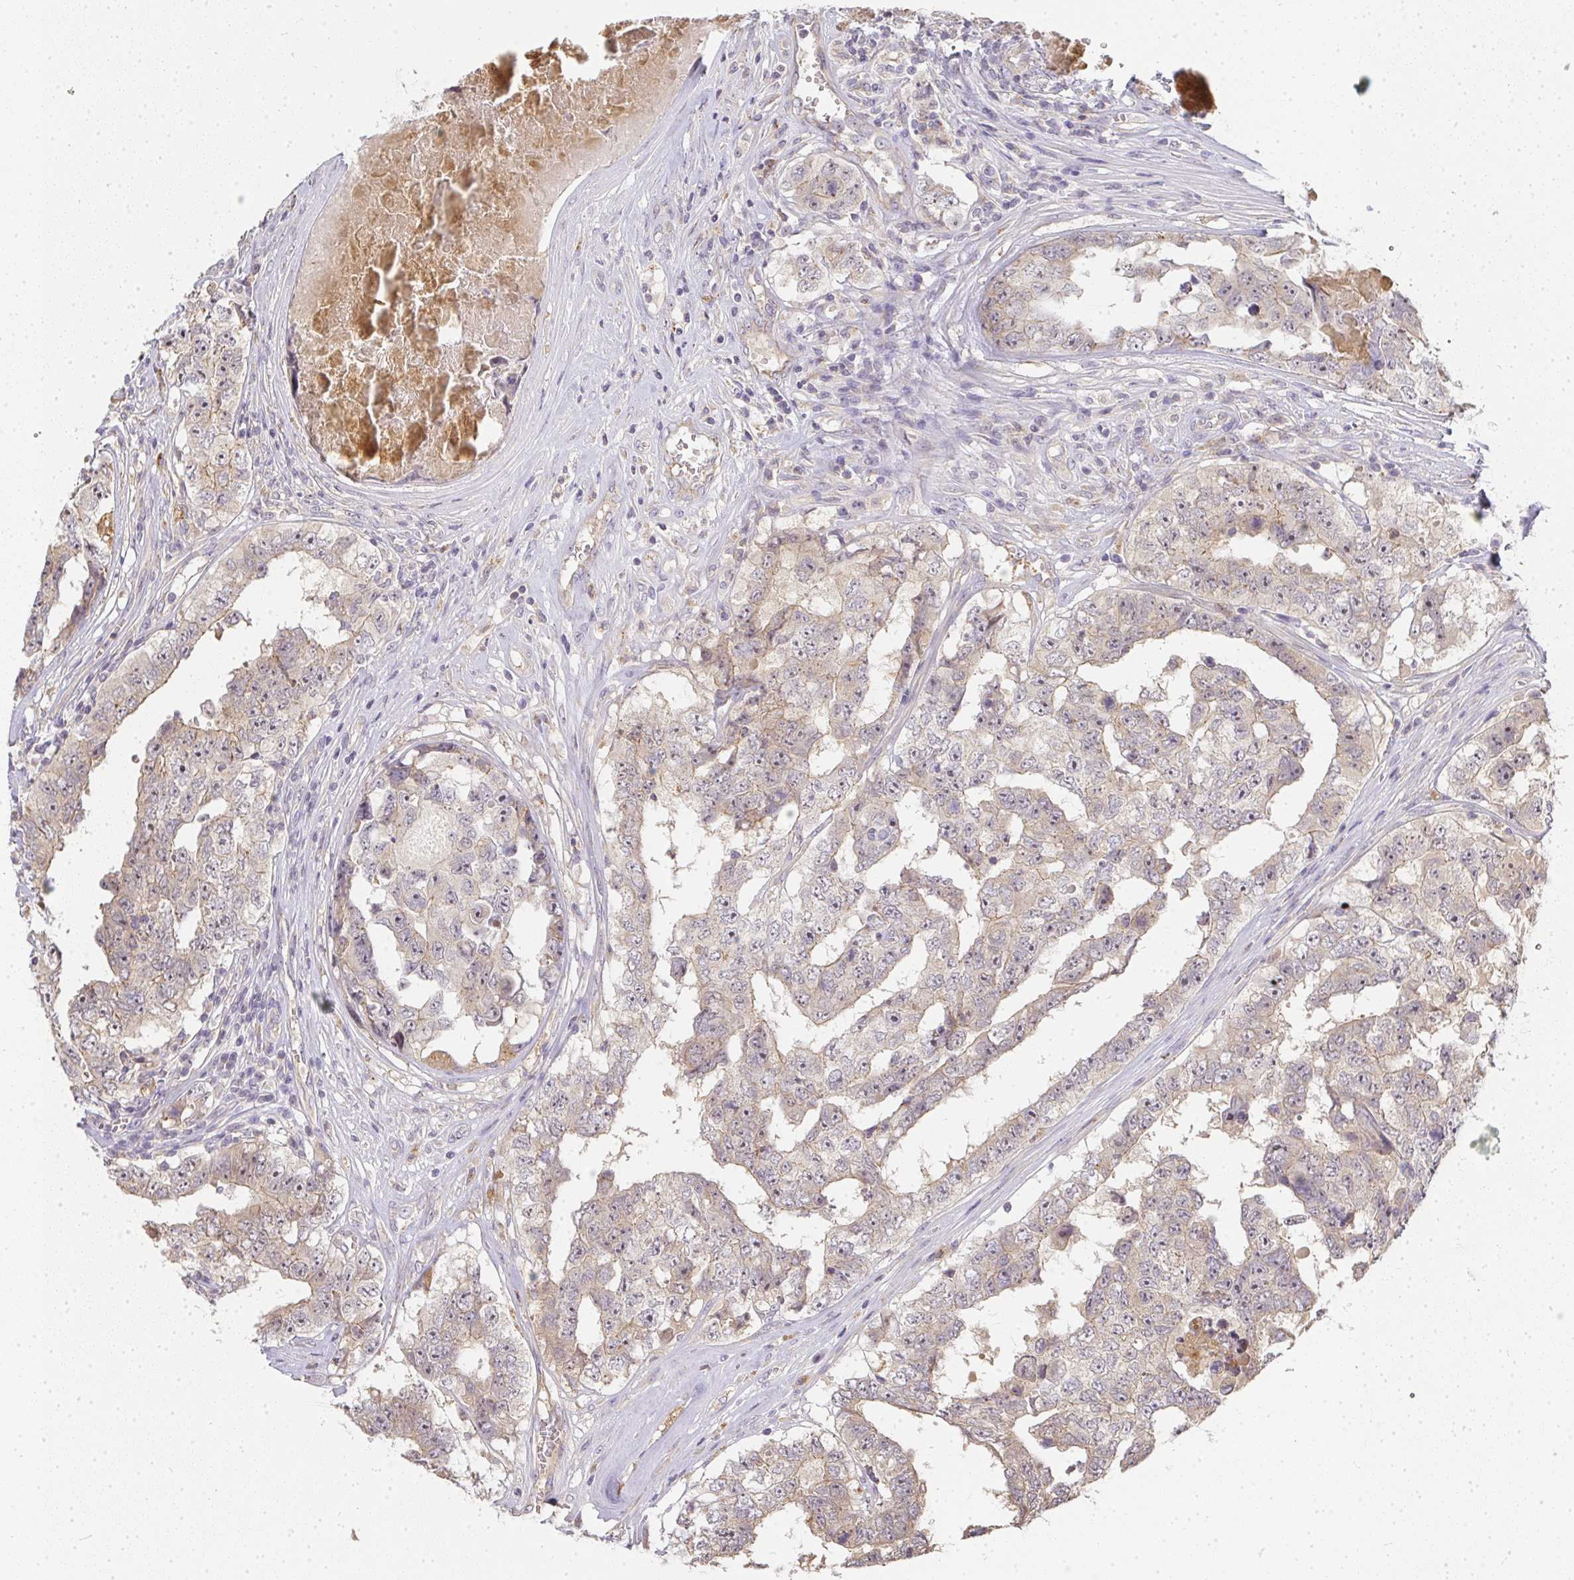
{"staining": {"intensity": "weak", "quantity": "25%-75%", "location": "cytoplasmic/membranous"}, "tissue": "testis cancer", "cell_type": "Tumor cells", "image_type": "cancer", "snomed": [{"axis": "morphology", "description": "Normal tissue, NOS"}, {"axis": "morphology", "description": "Carcinoma, Embryonal, NOS"}, {"axis": "topography", "description": "Testis"}, {"axis": "topography", "description": "Epididymis"}], "caption": "A brown stain highlights weak cytoplasmic/membranous staining of a protein in testis embryonal carcinoma tumor cells. Ihc stains the protein of interest in brown and the nuclei are stained blue.", "gene": "SLC35B3", "patient": {"sex": "male", "age": 25}}